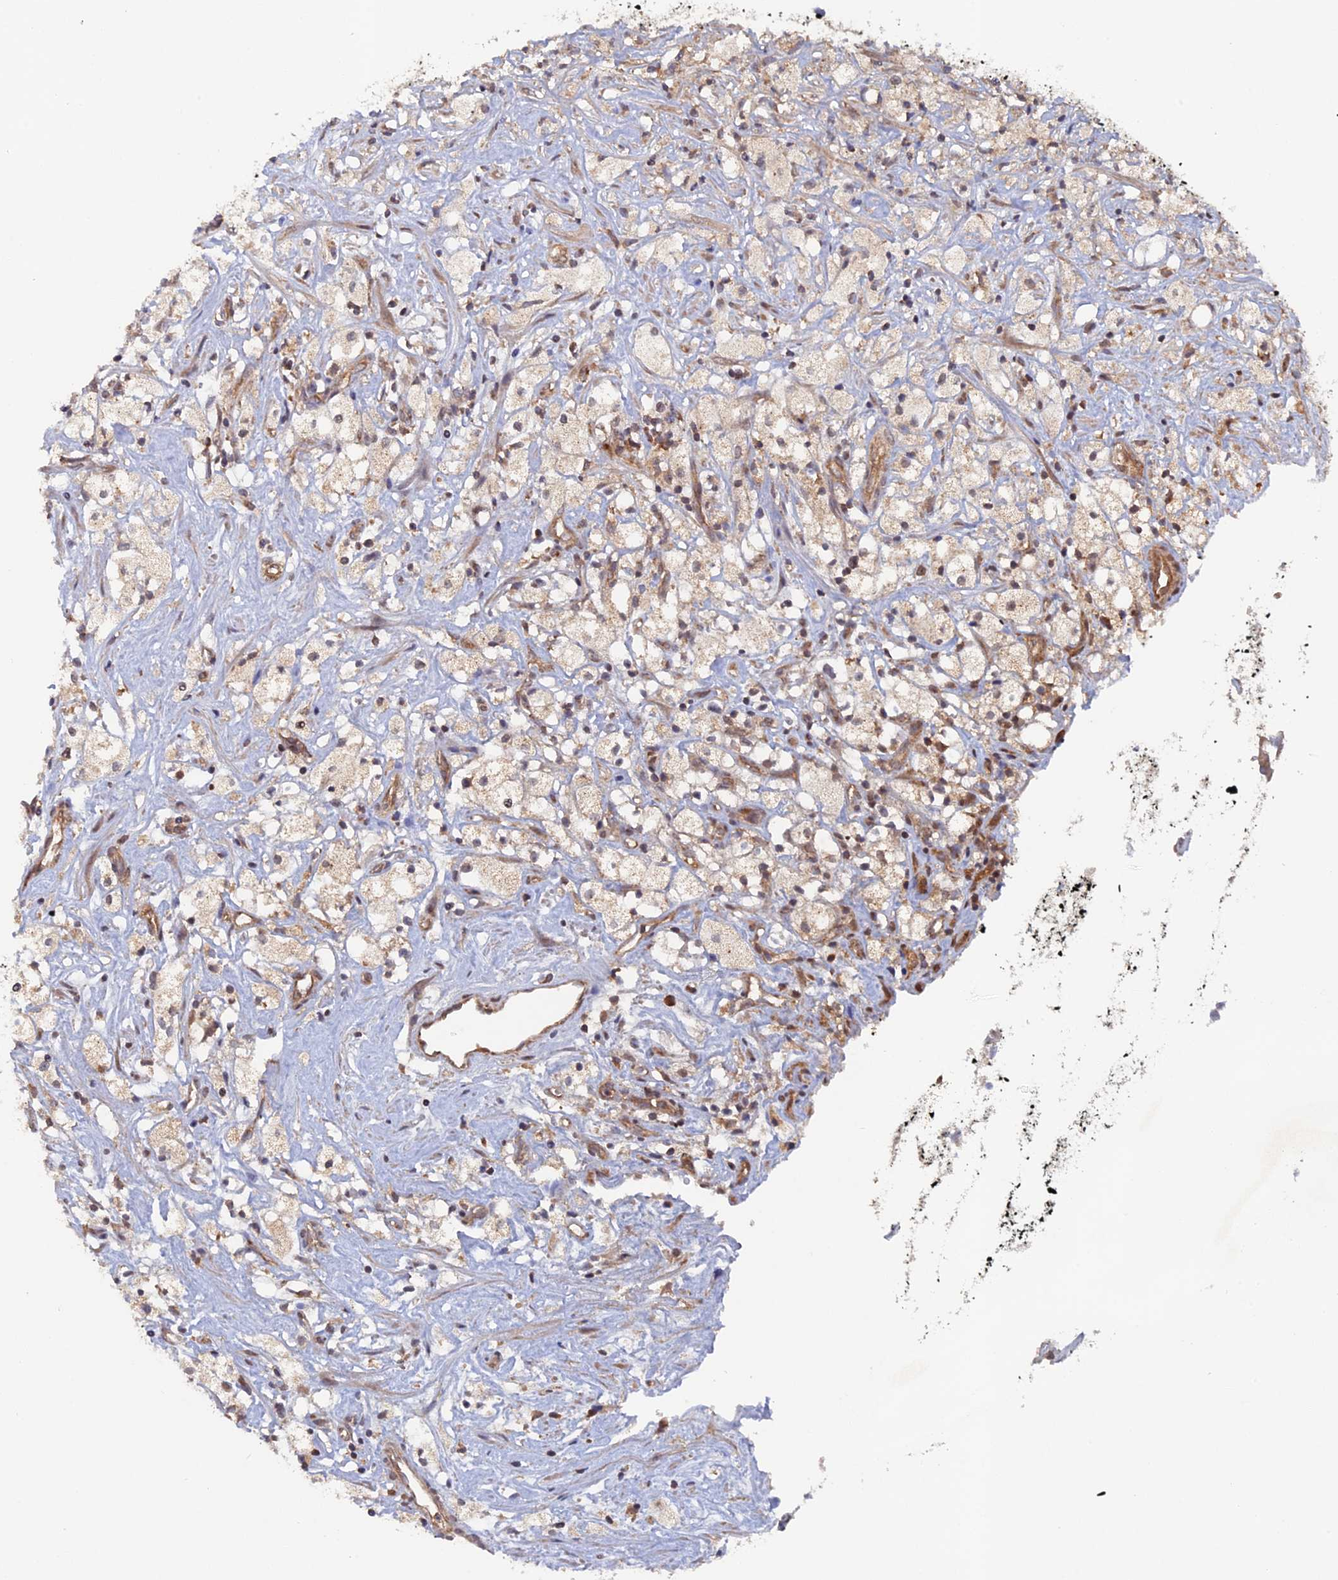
{"staining": {"intensity": "negative", "quantity": "none", "location": "none"}, "tissue": "renal cancer", "cell_type": "Tumor cells", "image_type": "cancer", "snomed": [{"axis": "morphology", "description": "Adenocarcinoma, NOS"}, {"axis": "topography", "description": "Kidney"}], "caption": "Tumor cells are negative for brown protein staining in renal adenocarcinoma. (Brightfield microscopy of DAB IHC at high magnification).", "gene": "RAB15", "patient": {"sex": "male", "age": 59}}